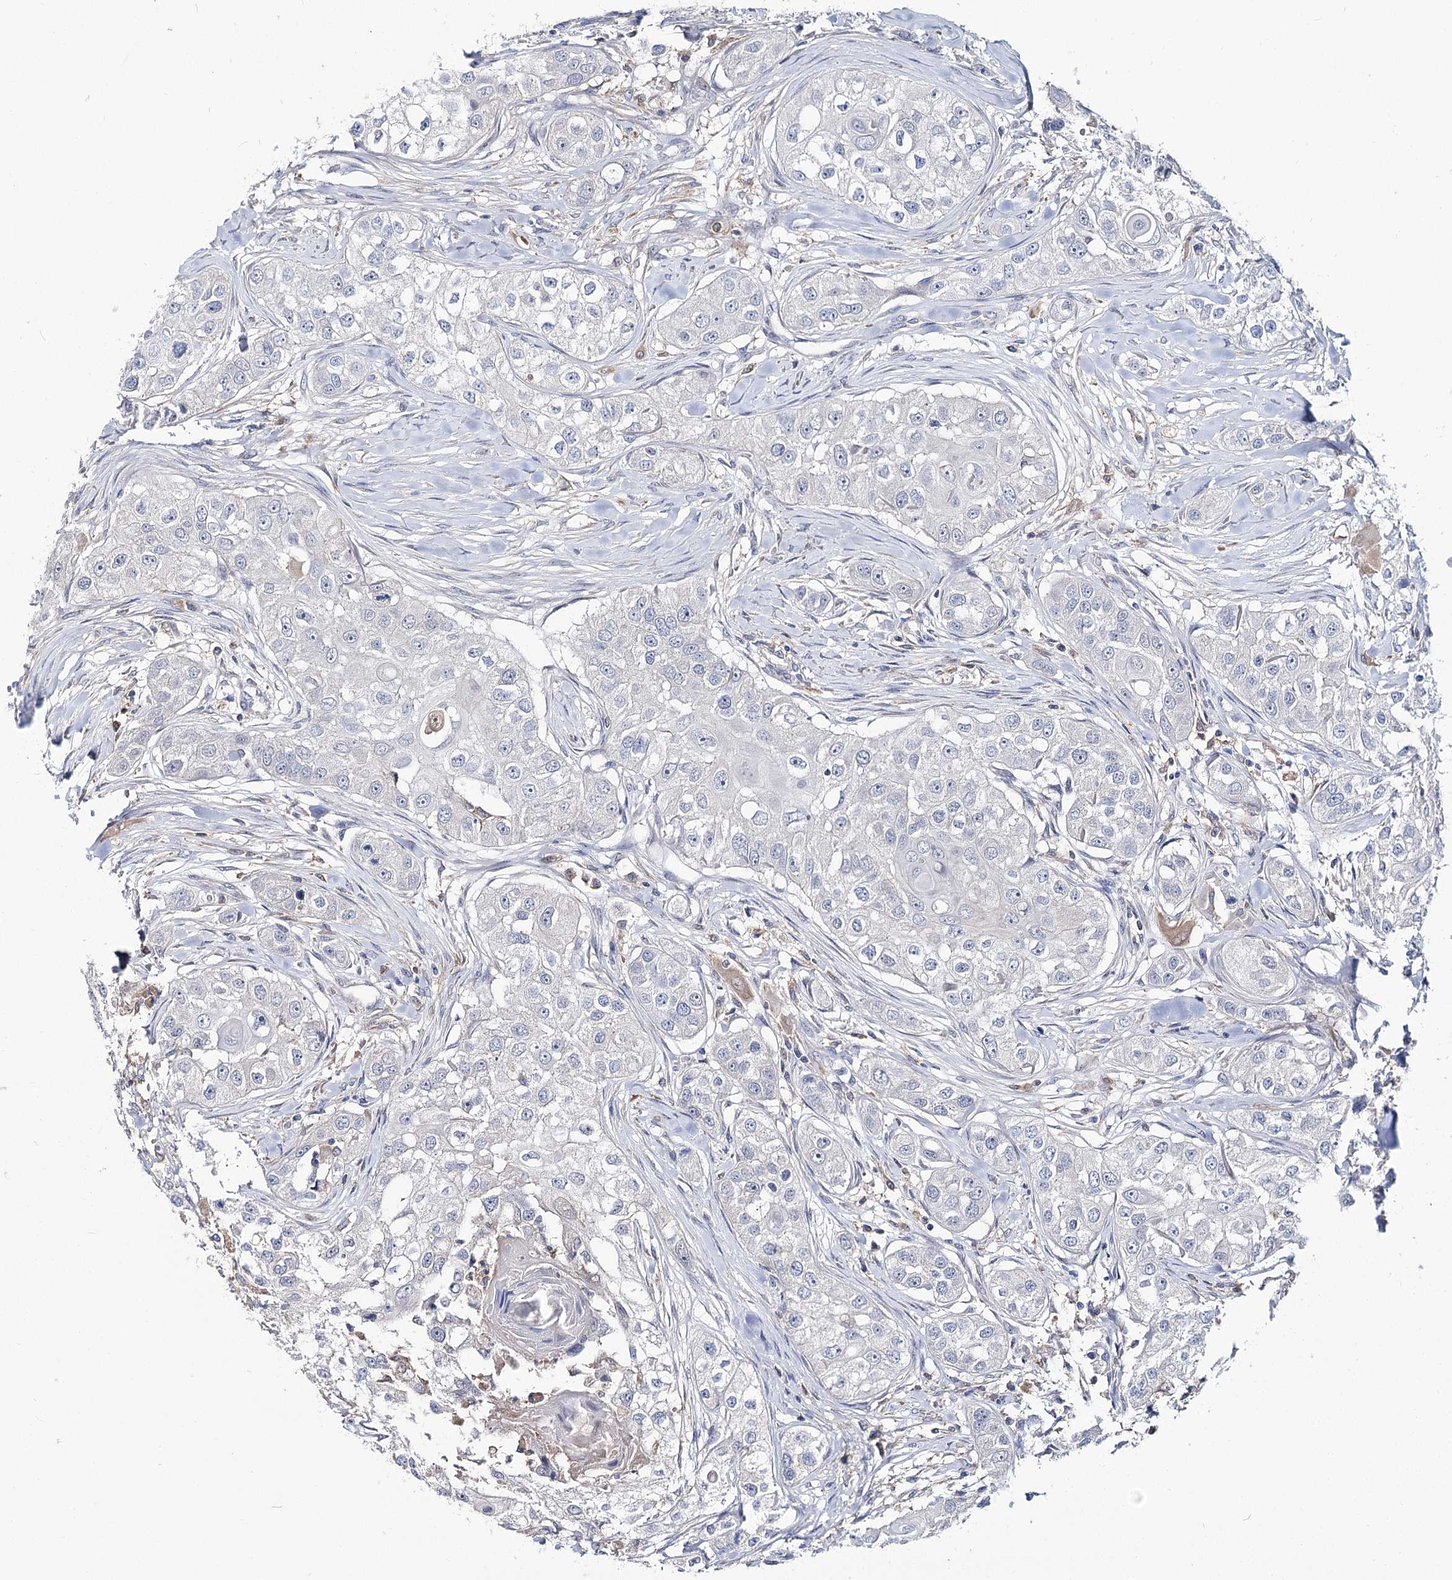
{"staining": {"intensity": "negative", "quantity": "none", "location": "none"}, "tissue": "head and neck cancer", "cell_type": "Tumor cells", "image_type": "cancer", "snomed": [{"axis": "morphology", "description": "Normal tissue, NOS"}, {"axis": "morphology", "description": "Squamous cell carcinoma, NOS"}, {"axis": "topography", "description": "Skeletal muscle"}, {"axis": "topography", "description": "Head-Neck"}], "caption": "DAB (3,3'-diaminobenzidine) immunohistochemical staining of head and neck cancer shows no significant expression in tumor cells.", "gene": "UGP2", "patient": {"sex": "male", "age": 51}}